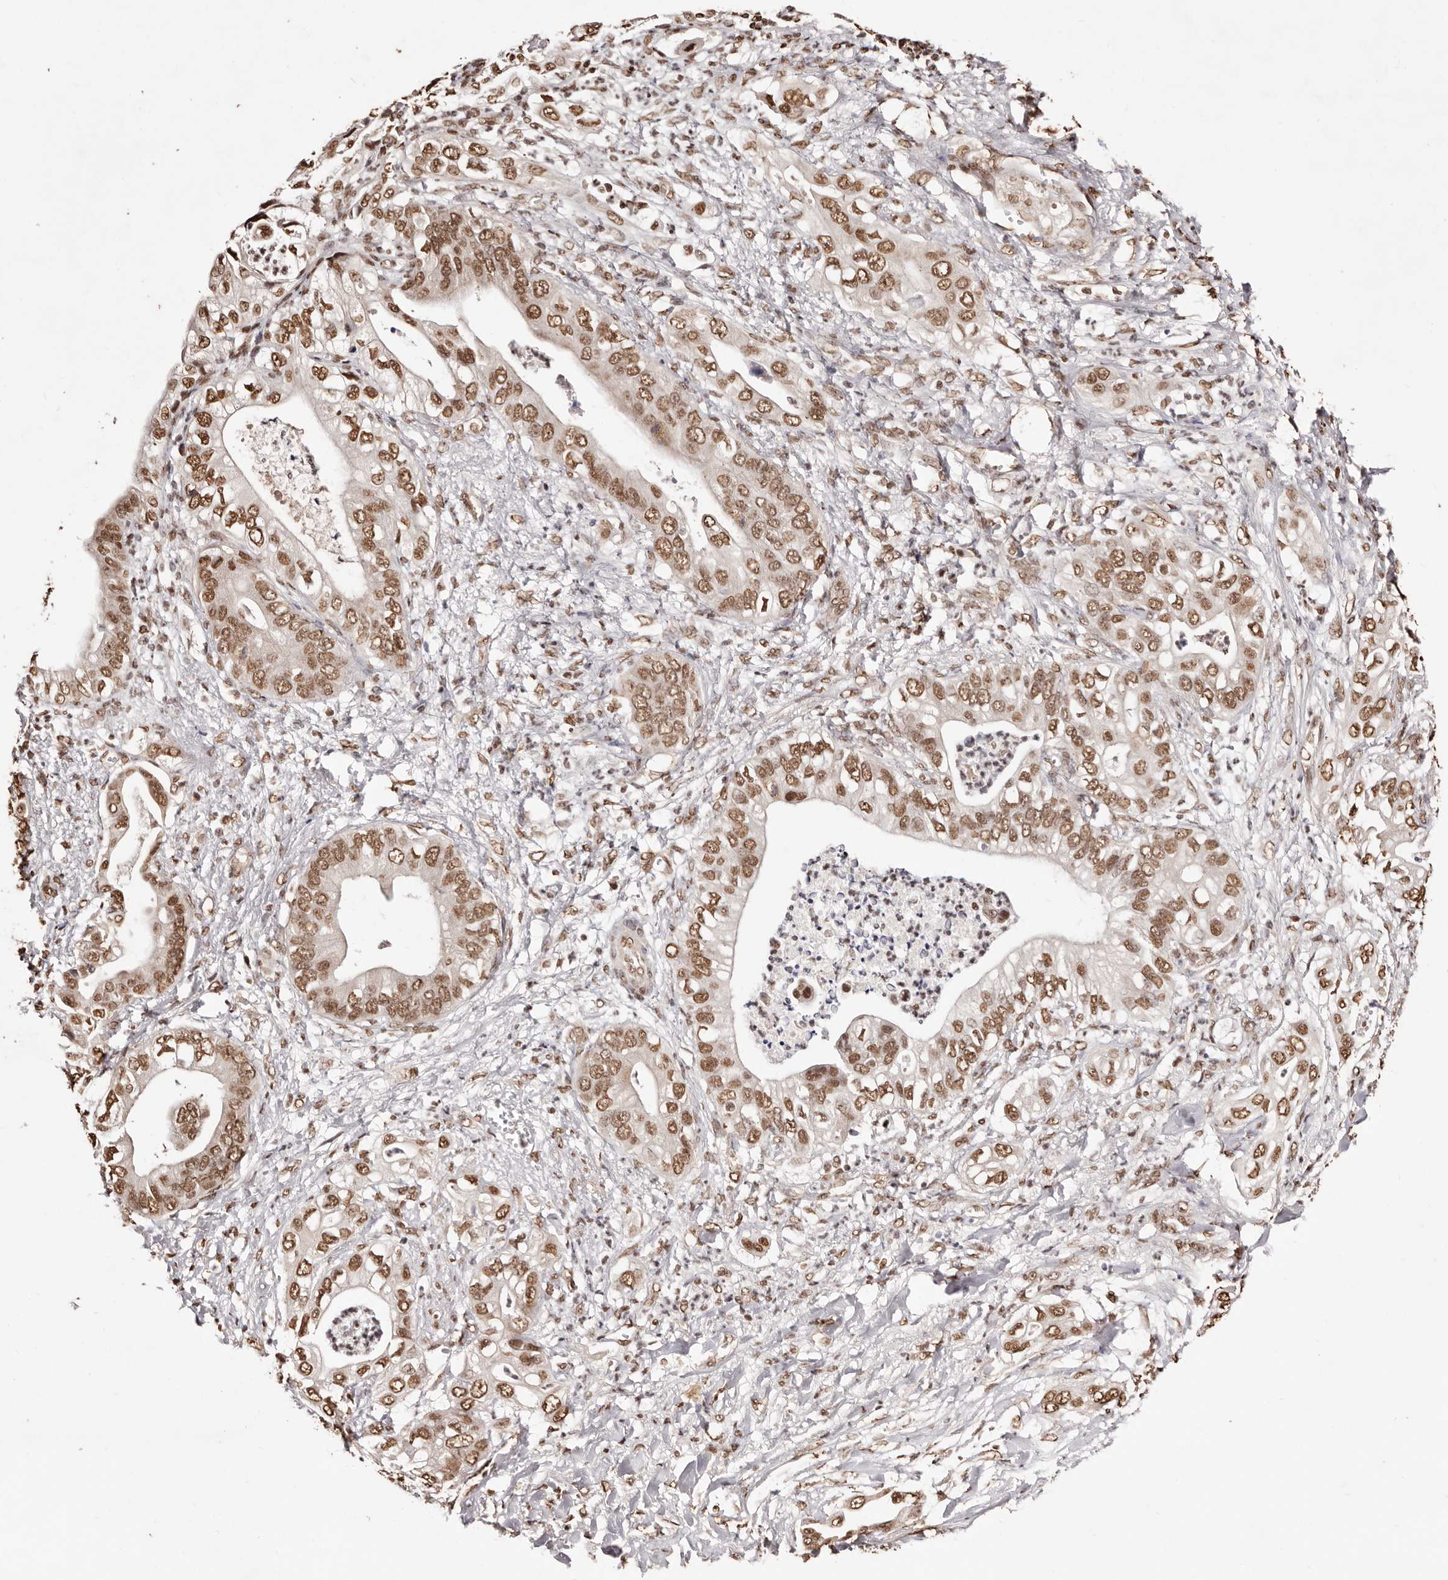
{"staining": {"intensity": "moderate", "quantity": ">75%", "location": "nuclear"}, "tissue": "pancreatic cancer", "cell_type": "Tumor cells", "image_type": "cancer", "snomed": [{"axis": "morphology", "description": "Adenocarcinoma, NOS"}, {"axis": "topography", "description": "Pancreas"}], "caption": "Tumor cells reveal medium levels of moderate nuclear positivity in approximately >75% of cells in human pancreatic cancer. (IHC, brightfield microscopy, high magnification).", "gene": "BICRAL", "patient": {"sex": "female", "age": 78}}